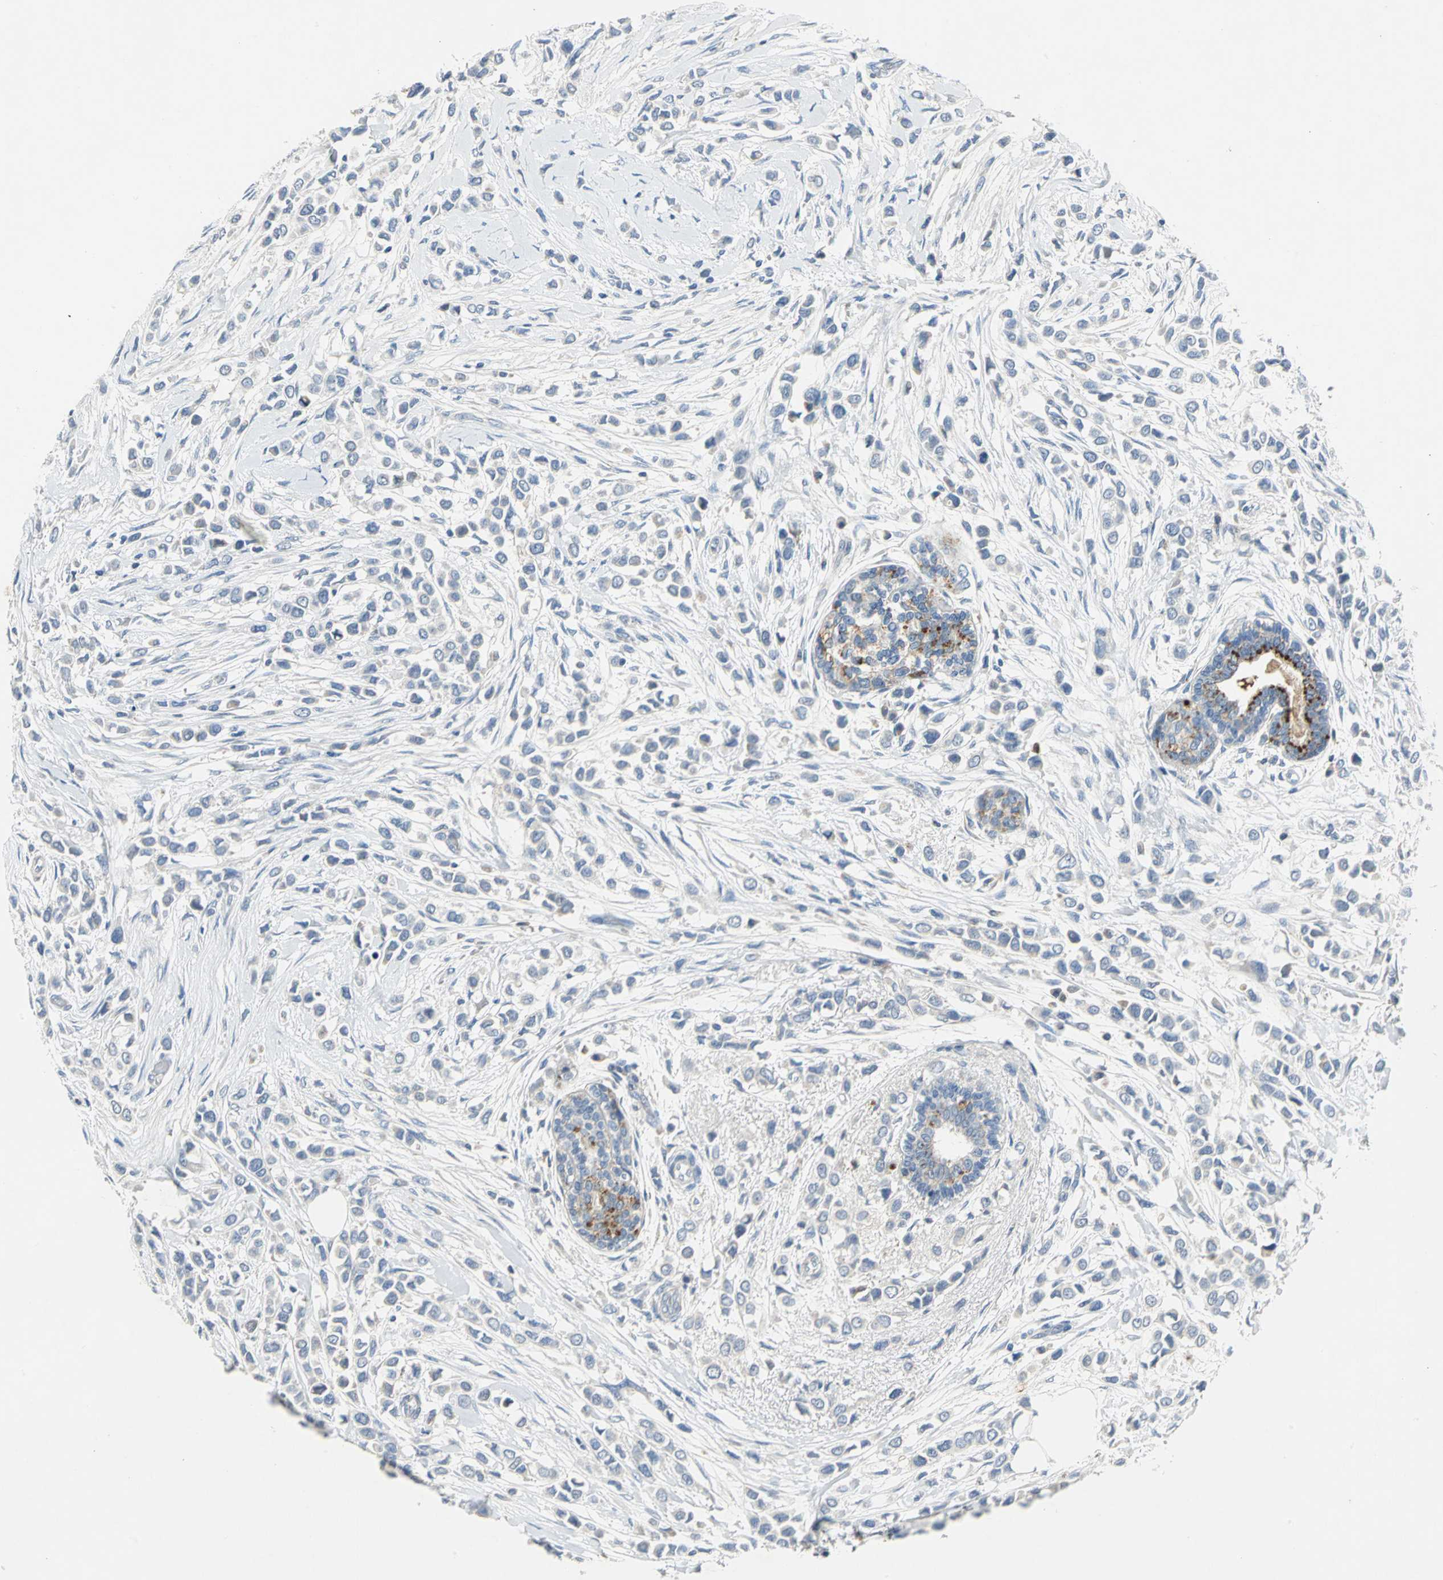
{"staining": {"intensity": "weak", "quantity": "<25%", "location": "cytoplasmic/membranous"}, "tissue": "breast cancer", "cell_type": "Tumor cells", "image_type": "cancer", "snomed": [{"axis": "morphology", "description": "Lobular carcinoma"}, {"axis": "topography", "description": "Breast"}], "caption": "DAB immunohistochemical staining of breast cancer shows no significant staining in tumor cells.", "gene": "SPPL2B", "patient": {"sex": "female", "age": 51}}